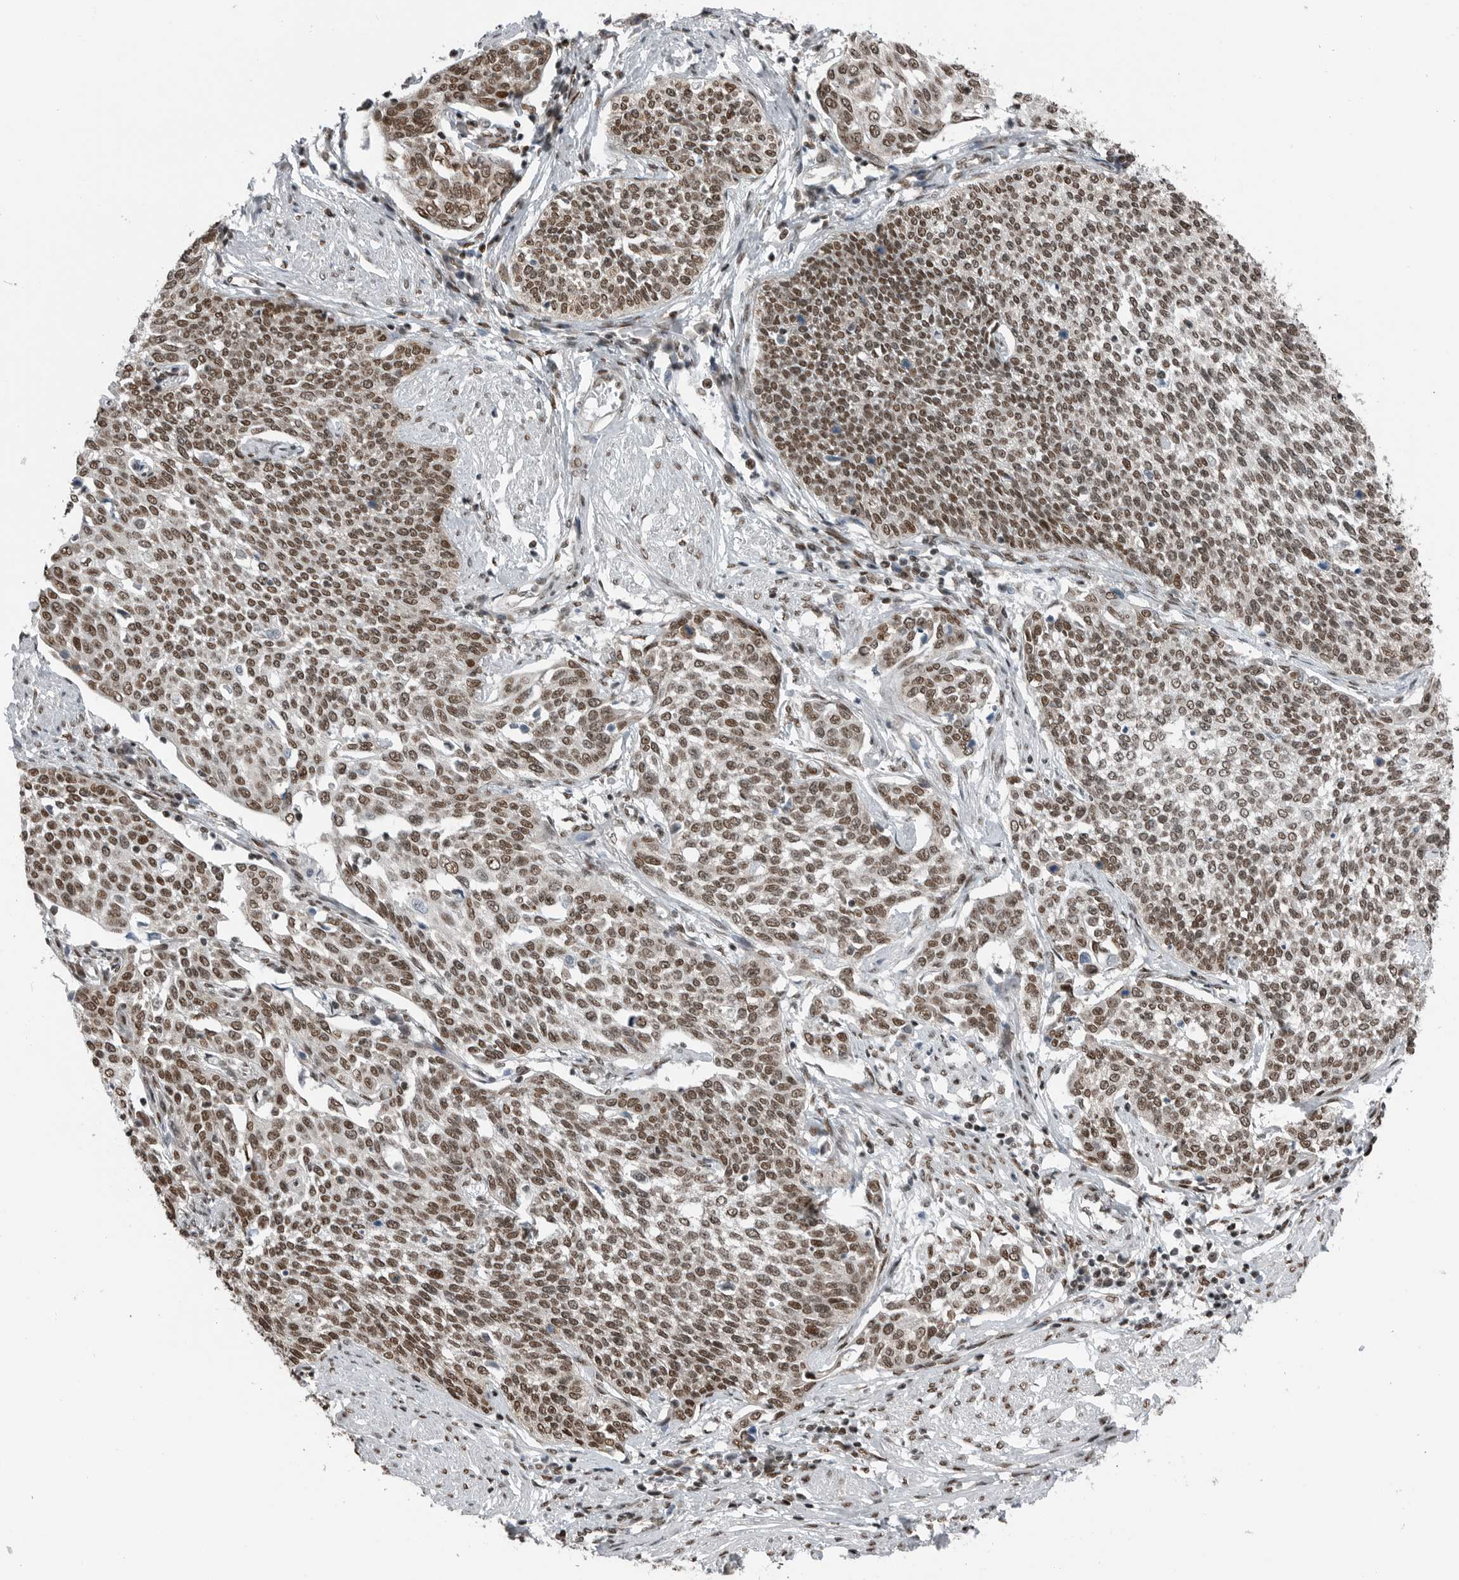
{"staining": {"intensity": "moderate", "quantity": ">75%", "location": "nuclear"}, "tissue": "cervical cancer", "cell_type": "Tumor cells", "image_type": "cancer", "snomed": [{"axis": "morphology", "description": "Squamous cell carcinoma, NOS"}, {"axis": "topography", "description": "Cervix"}], "caption": "Immunohistochemistry (DAB) staining of cervical cancer exhibits moderate nuclear protein expression in about >75% of tumor cells.", "gene": "BLZF1", "patient": {"sex": "female", "age": 34}}